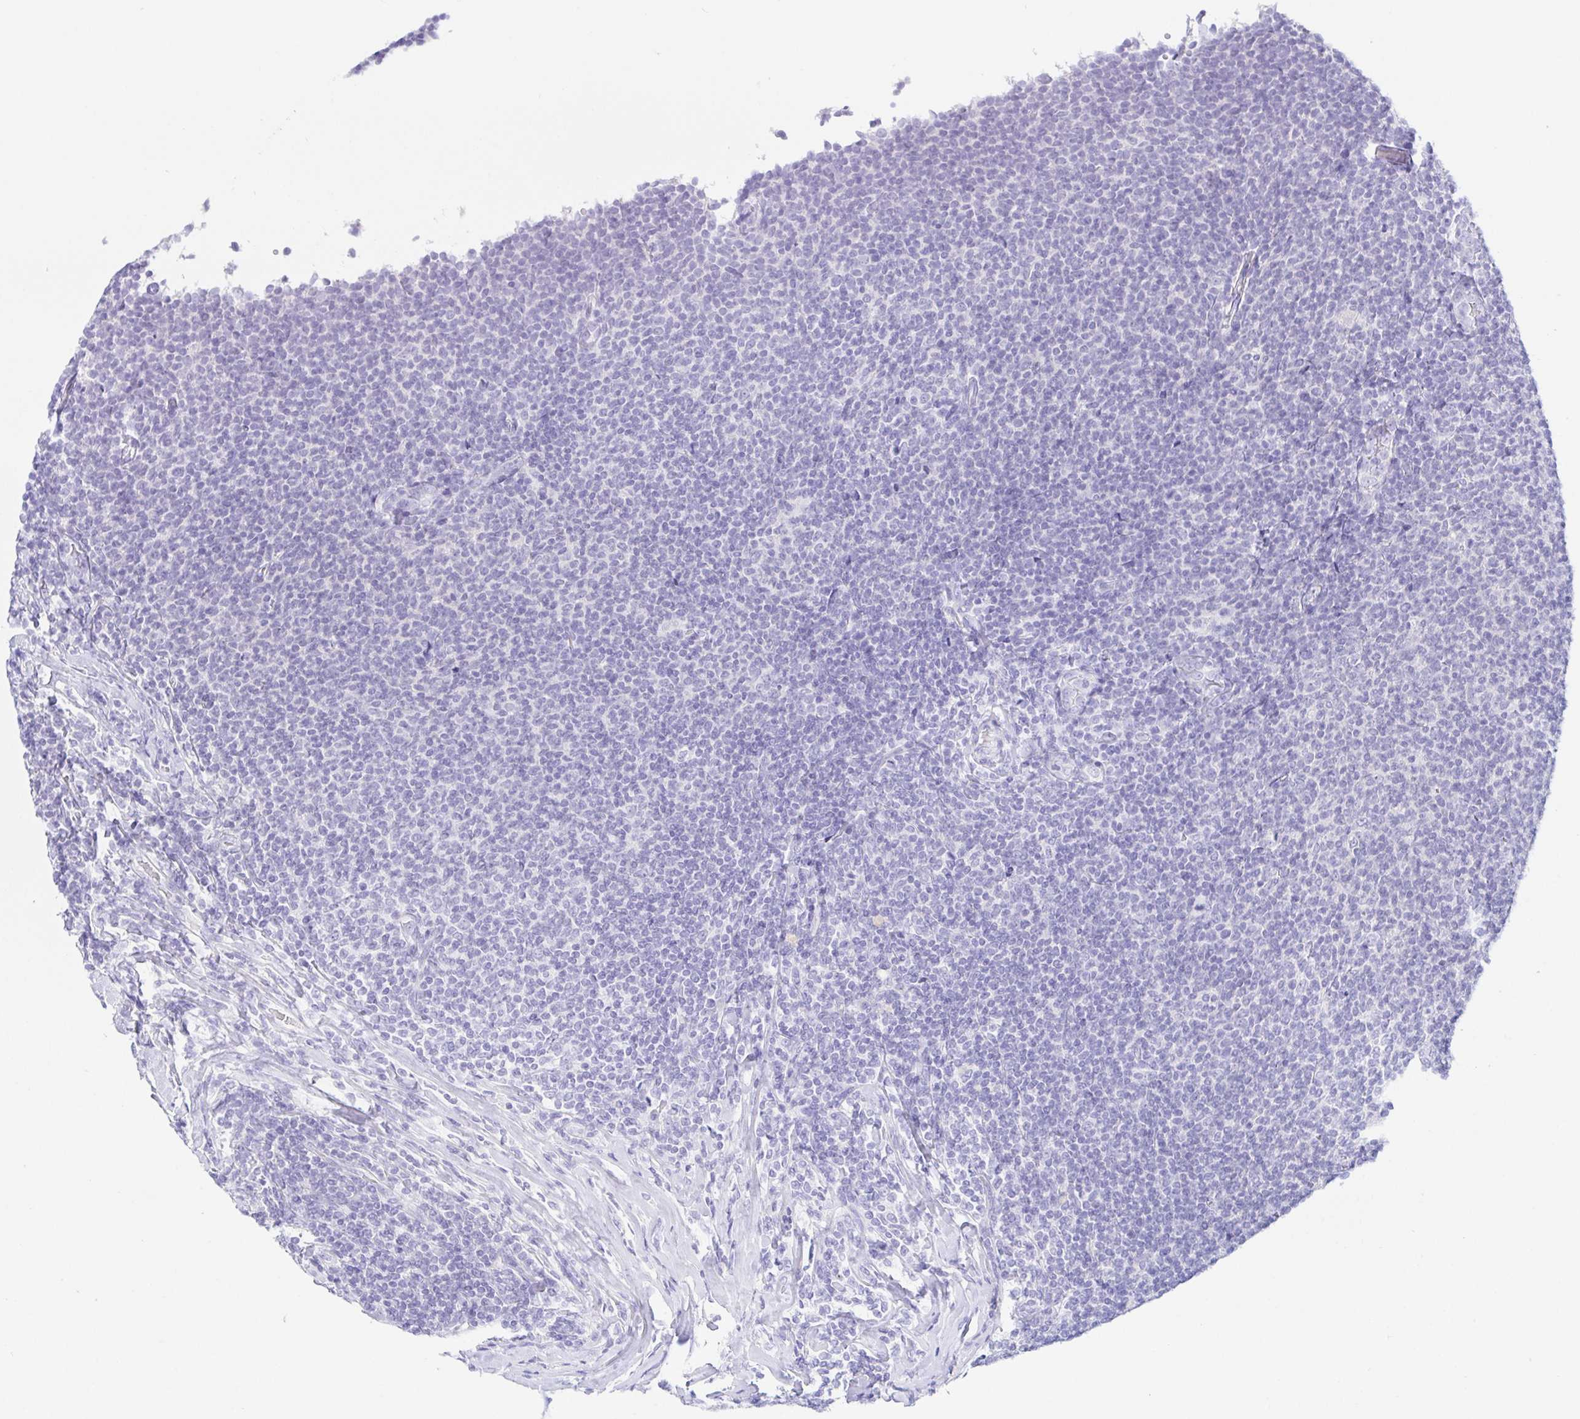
{"staining": {"intensity": "negative", "quantity": "none", "location": "none"}, "tissue": "lymphoma", "cell_type": "Tumor cells", "image_type": "cancer", "snomed": [{"axis": "morphology", "description": "Malignant lymphoma, non-Hodgkin's type, Low grade"}, {"axis": "topography", "description": "Lymph node"}], "caption": "Micrograph shows no significant protein positivity in tumor cells of lymphoma.", "gene": "PAX8", "patient": {"sex": "male", "age": 52}}